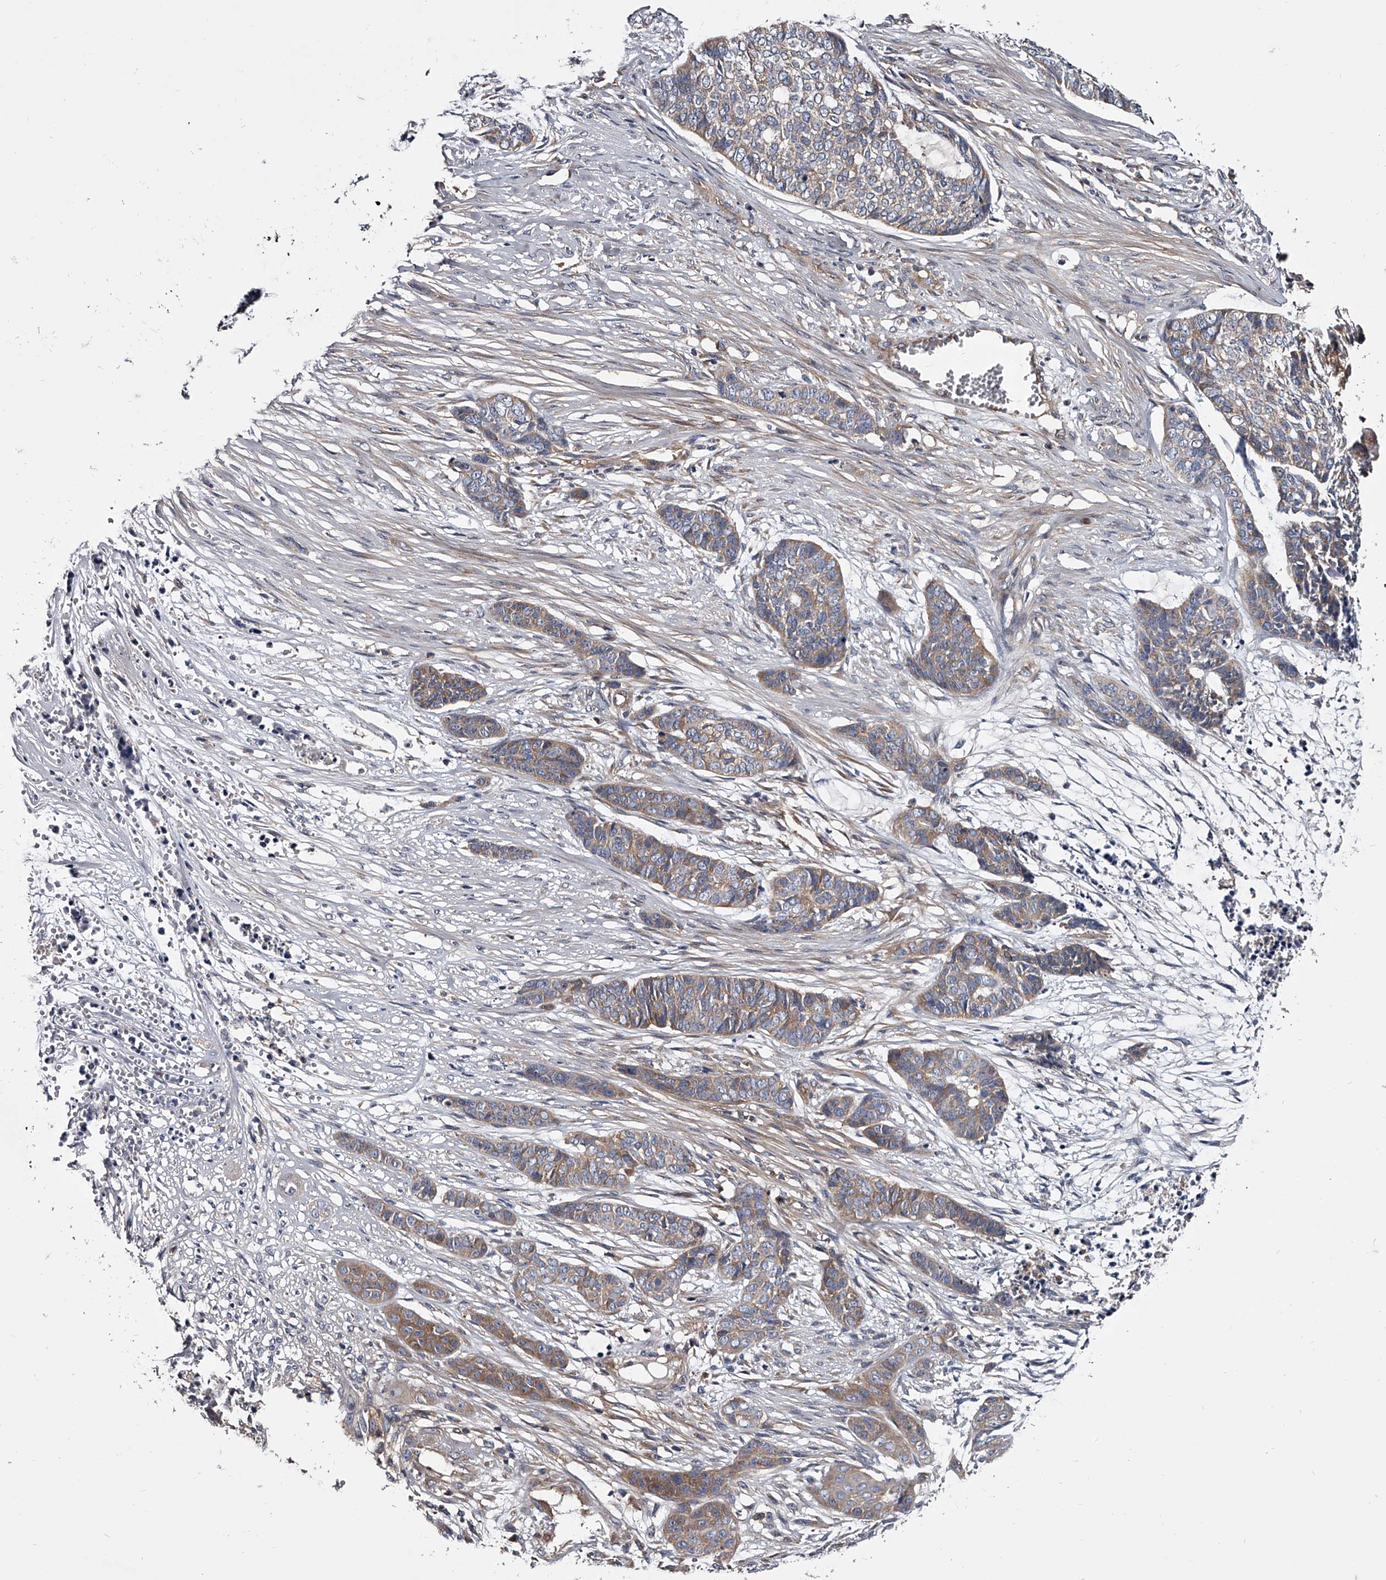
{"staining": {"intensity": "weak", "quantity": "25%-75%", "location": "cytoplasmic/membranous"}, "tissue": "skin cancer", "cell_type": "Tumor cells", "image_type": "cancer", "snomed": [{"axis": "morphology", "description": "Basal cell carcinoma"}, {"axis": "topography", "description": "Skin"}], "caption": "Weak cytoplasmic/membranous protein staining is appreciated in approximately 25%-75% of tumor cells in skin basal cell carcinoma.", "gene": "GAPVD1", "patient": {"sex": "female", "age": 64}}